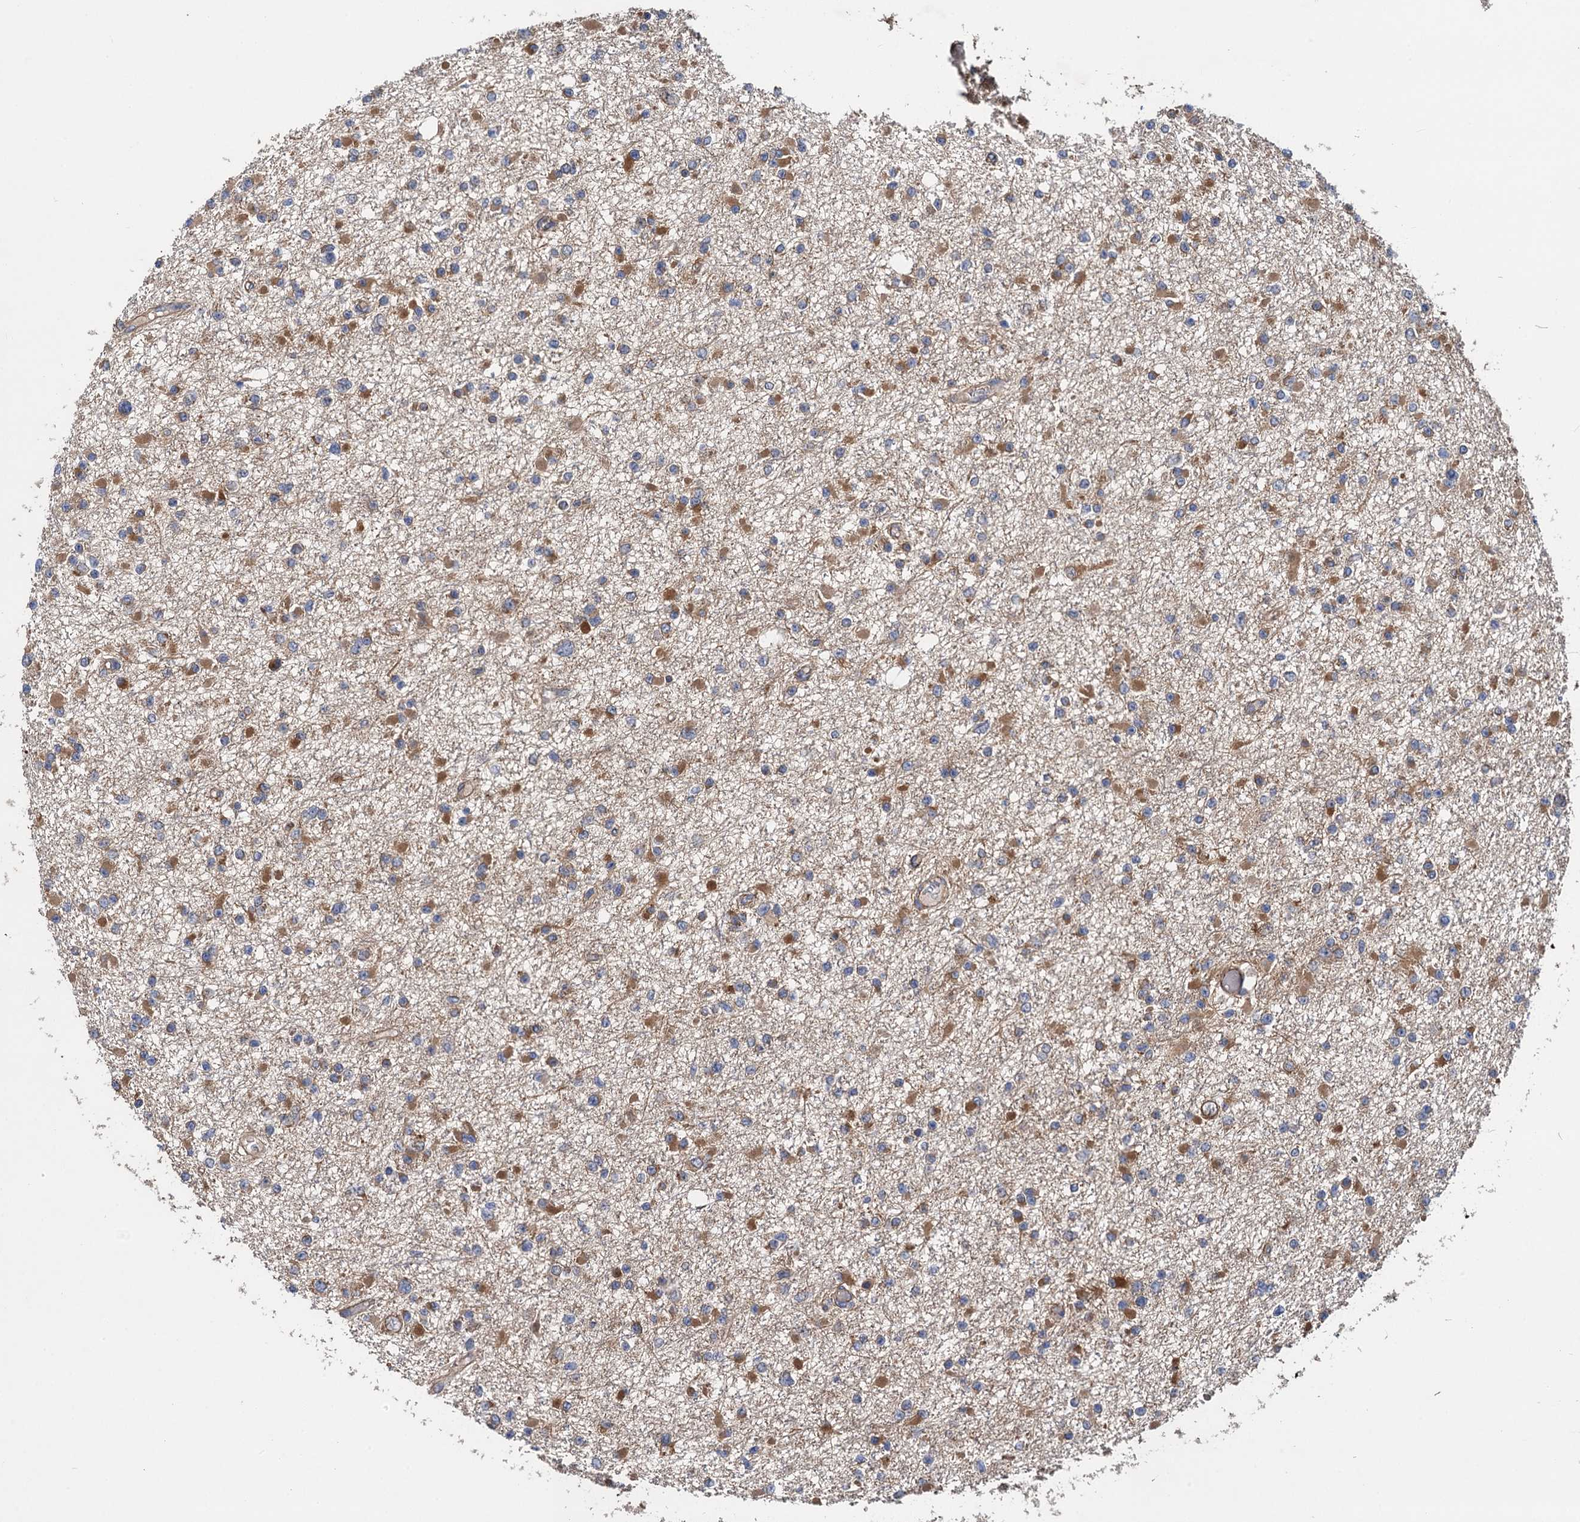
{"staining": {"intensity": "moderate", "quantity": "25%-75%", "location": "cytoplasmic/membranous"}, "tissue": "glioma", "cell_type": "Tumor cells", "image_type": "cancer", "snomed": [{"axis": "morphology", "description": "Glioma, malignant, Low grade"}, {"axis": "topography", "description": "Brain"}], "caption": "The photomicrograph demonstrates immunohistochemical staining of glioma. There is moderate cytoplasmic/membranous positivity is identified in about 25%-75% of tumor cells.", "gene": "PJA2", "patient": {"sex": "female", "age": 22}}